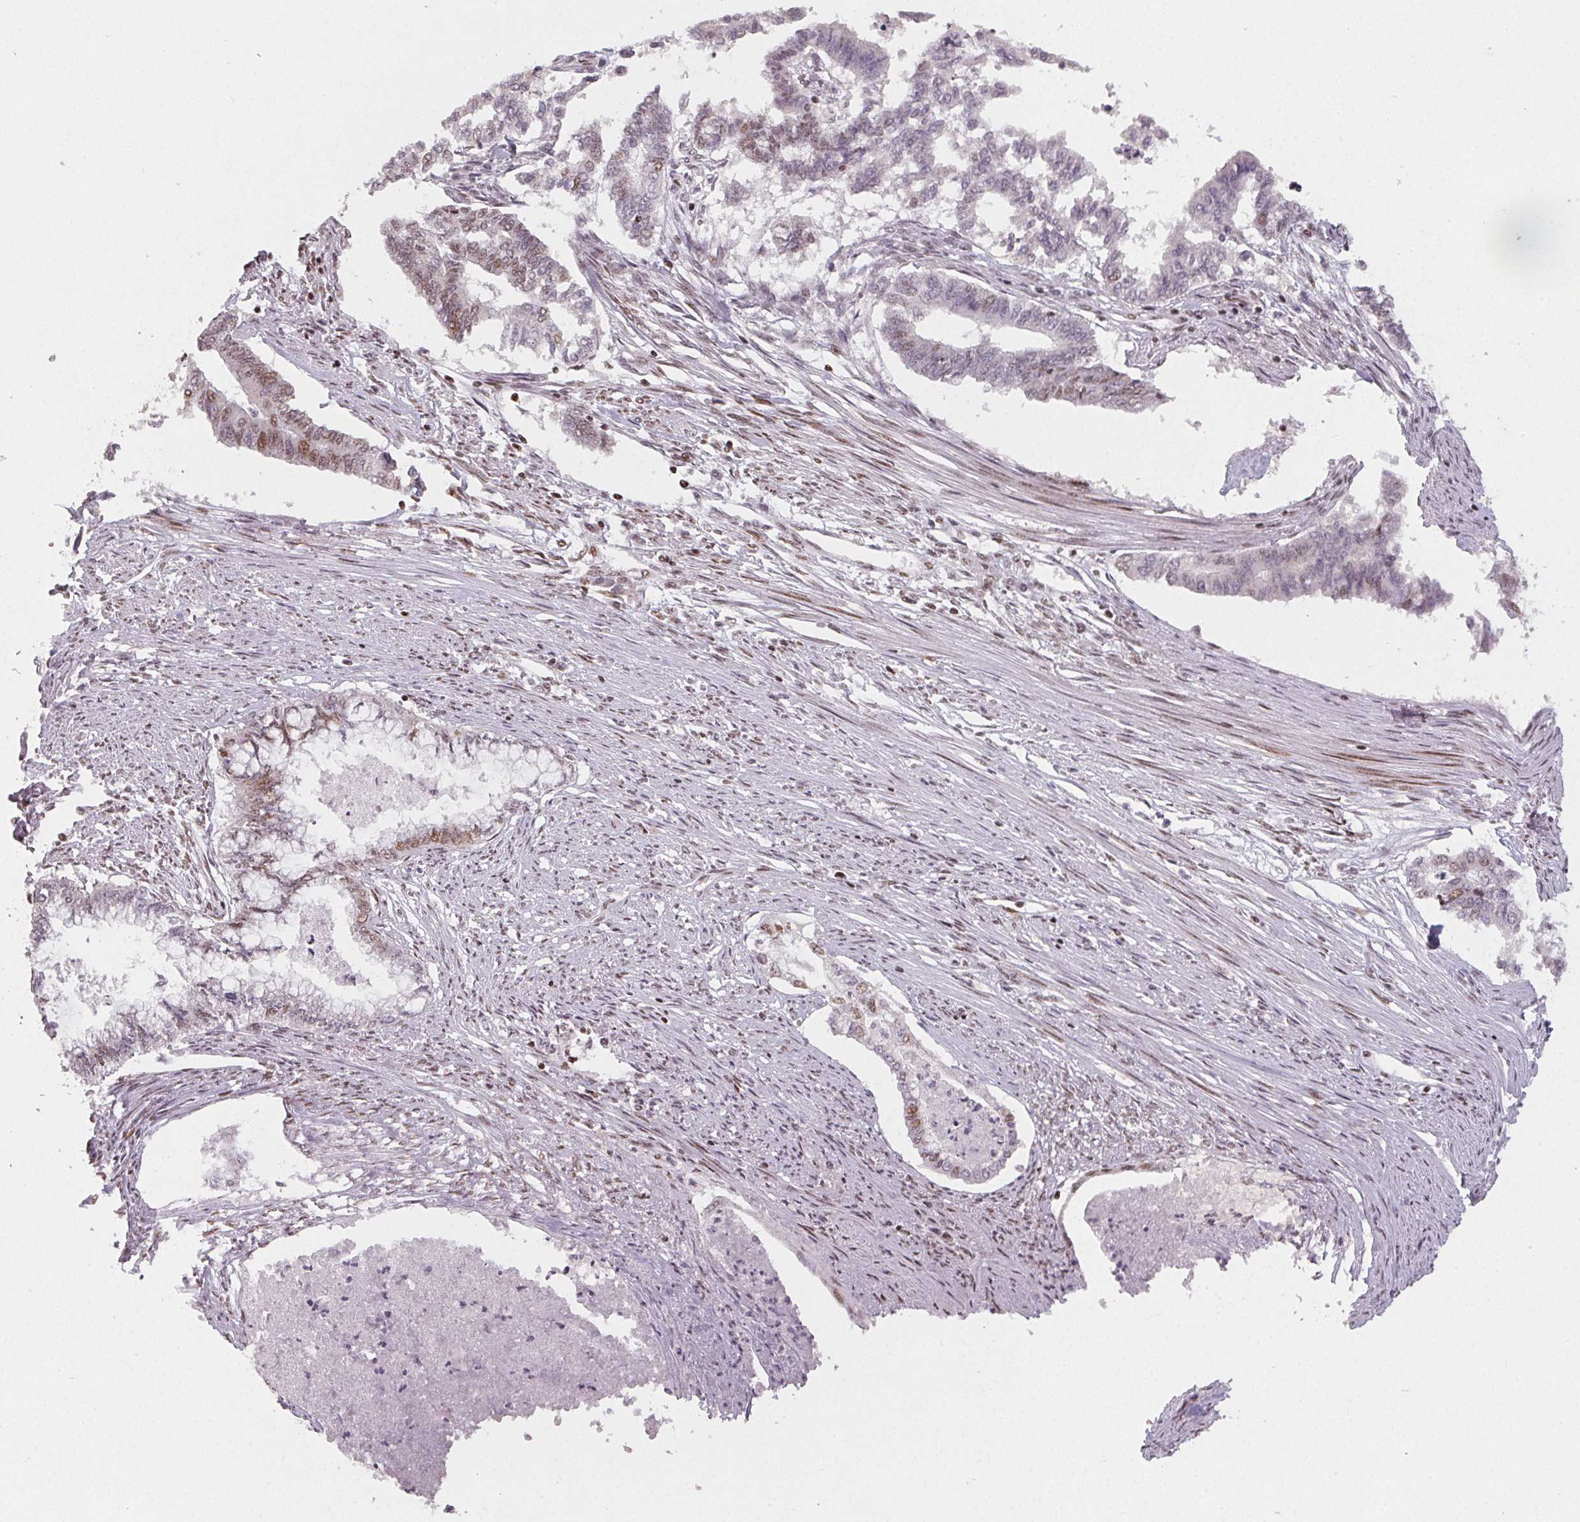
{"staining": {"intensity": "moderate", "quantity": "25%-75%", "location": "nuclear"}, "tissue": "endometrial cancer", "cell_type": "Tumor cells", "image_type": "cancer", "snomed": [{"axis": "morphology", "description": "Adenocarcinoma, NOS"}, {"axis": "topography", "description": "Endometrium"}], "caption": "This photomicrograph shows IHC staining of human endometrial cancer (adenocarcinoma), with medium moderate nuclear staining in approximately 25%-75% of tumor cells.", "gene": "KMT2A", "patient": {"sex": "female", "age": 79}}